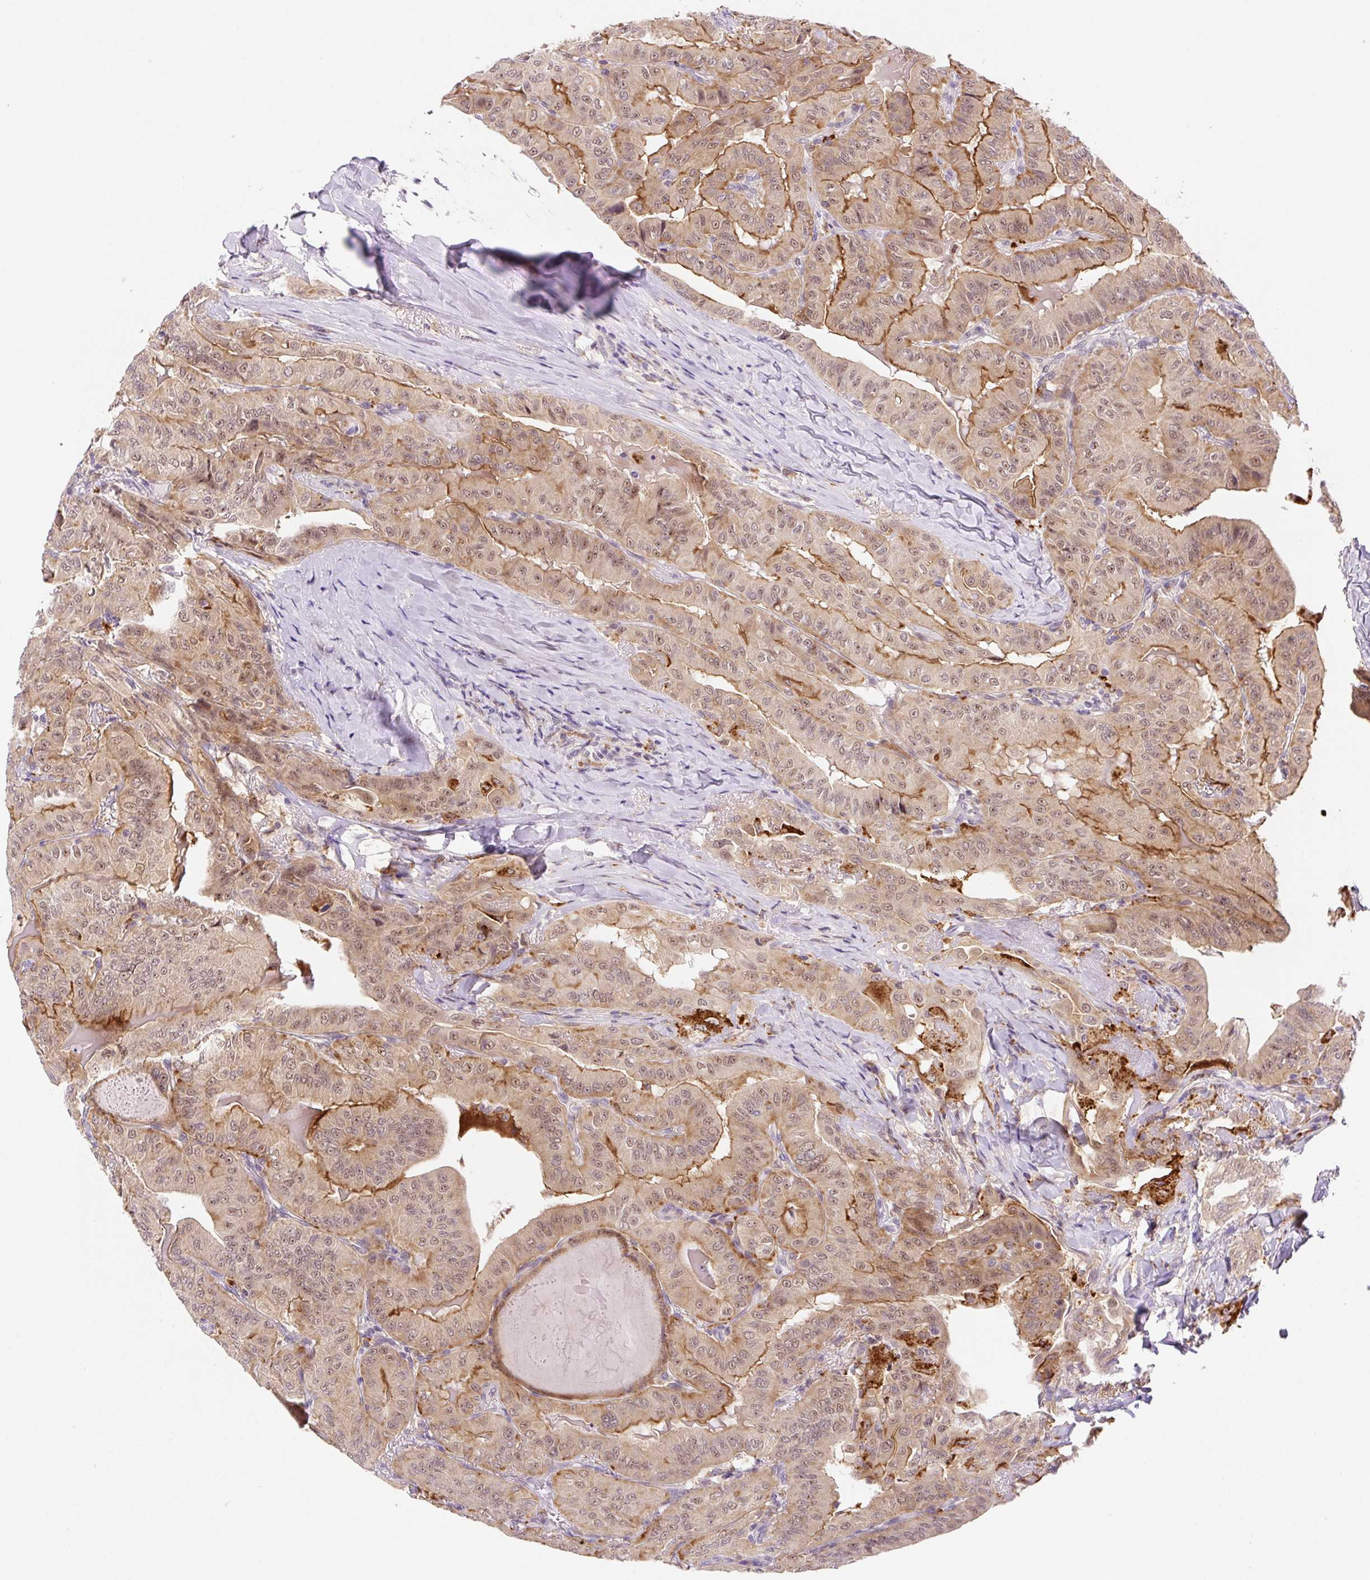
{"staining": {"intensity": "moderate", "quantity": ">75%", "location": "cytoplasmic/membranous,nuclear"}, "tissue": "thyroid cancer", "cell_type": "Tumor cells", "image_type": "cancer", "snomed": [{"axis": "morphology", "description": "Papillary adenocarcinoma, NOS"}, {"axis": "topography", "description": "Thyroid gland"}], "caption": "Immunohistochemistry (IHC) micrograph of human thyroid cancer stained for a protein (brown), which reveals medium levels of moderate cytoplasmic/membranous and nuclear staining in approximately >75% of tumor cells.", "gene": "CEBPZOS", "patient": {"sex": "female", "age": 68}}